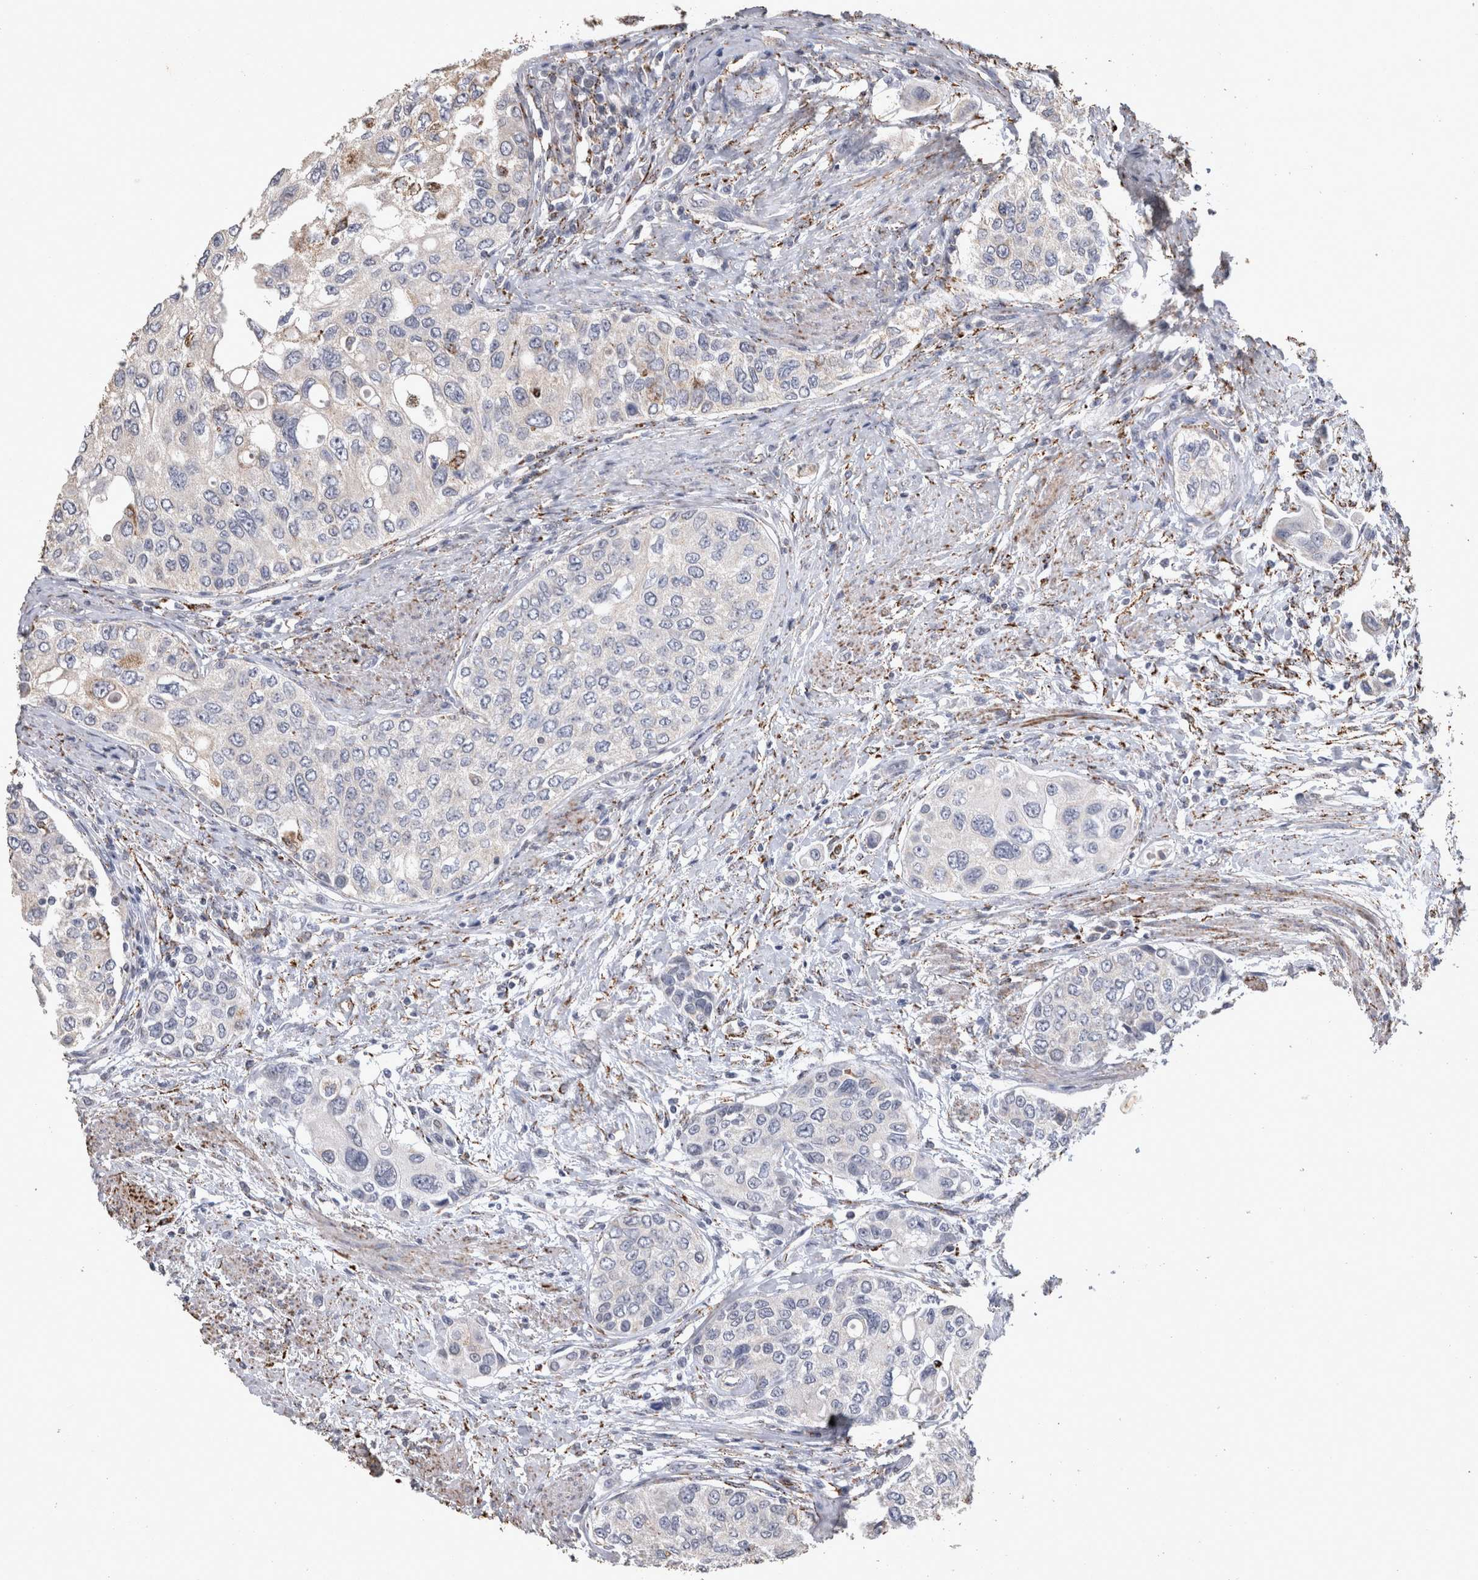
{"staining": {"intensity": "negative", "quantity": "none", "location": "none"}, "tissue": "urothelial cancer", "cell_type": "Tumor cells", "image_type": "cancer", "snomed": [{"axis": "morphology", "description": "Urothelial carcinoma, High grade"}, {"axis": "topography", "description": "Urinary bladder"}], "caption": "Tumor cells show no significant expression in urothelial cancer.", "gene": "DKK3", "patient": {"sex": "female", "age": 56}}